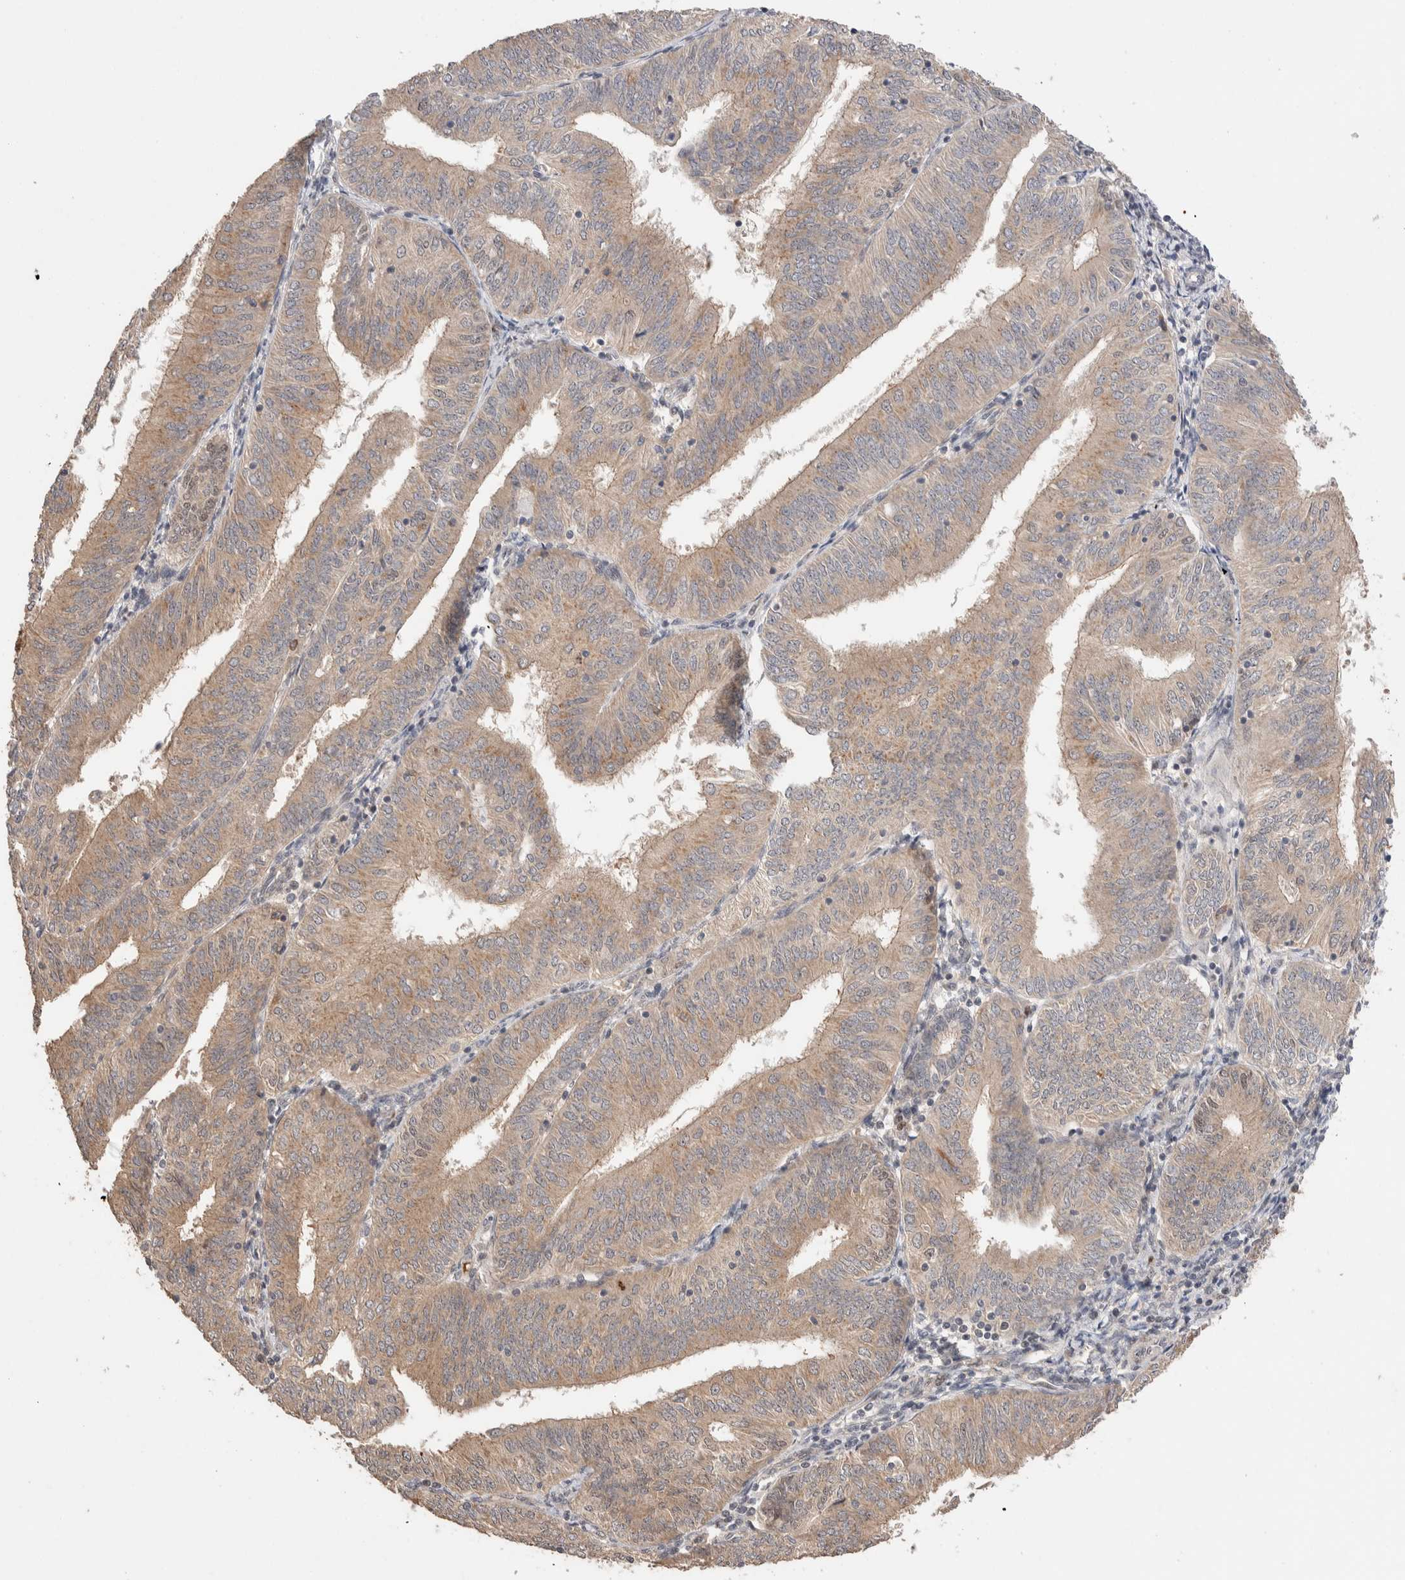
{"staining": {"intensity": "weak", "quantity": ">75%", "location": "cytoplasmic/membranous"}, "tissue": "endometrial cancer", "cell_type": "Tumor cells", "image_type": "cancer", "snomed": [{"axis": "morphology", "description": "Adenocarcinoma, NOS"}, {"axis": "topography", "description": "Endometrium"}], "caption": "The histopathology image demonstrates staining of endometrial cancer (adenocarcinoma), revealing weak cytoplasmic/membranous protein positivity (brown color) within tumor cells.", "gene": "PRDM15", "patient": {"sex": "female", "age": 58}}